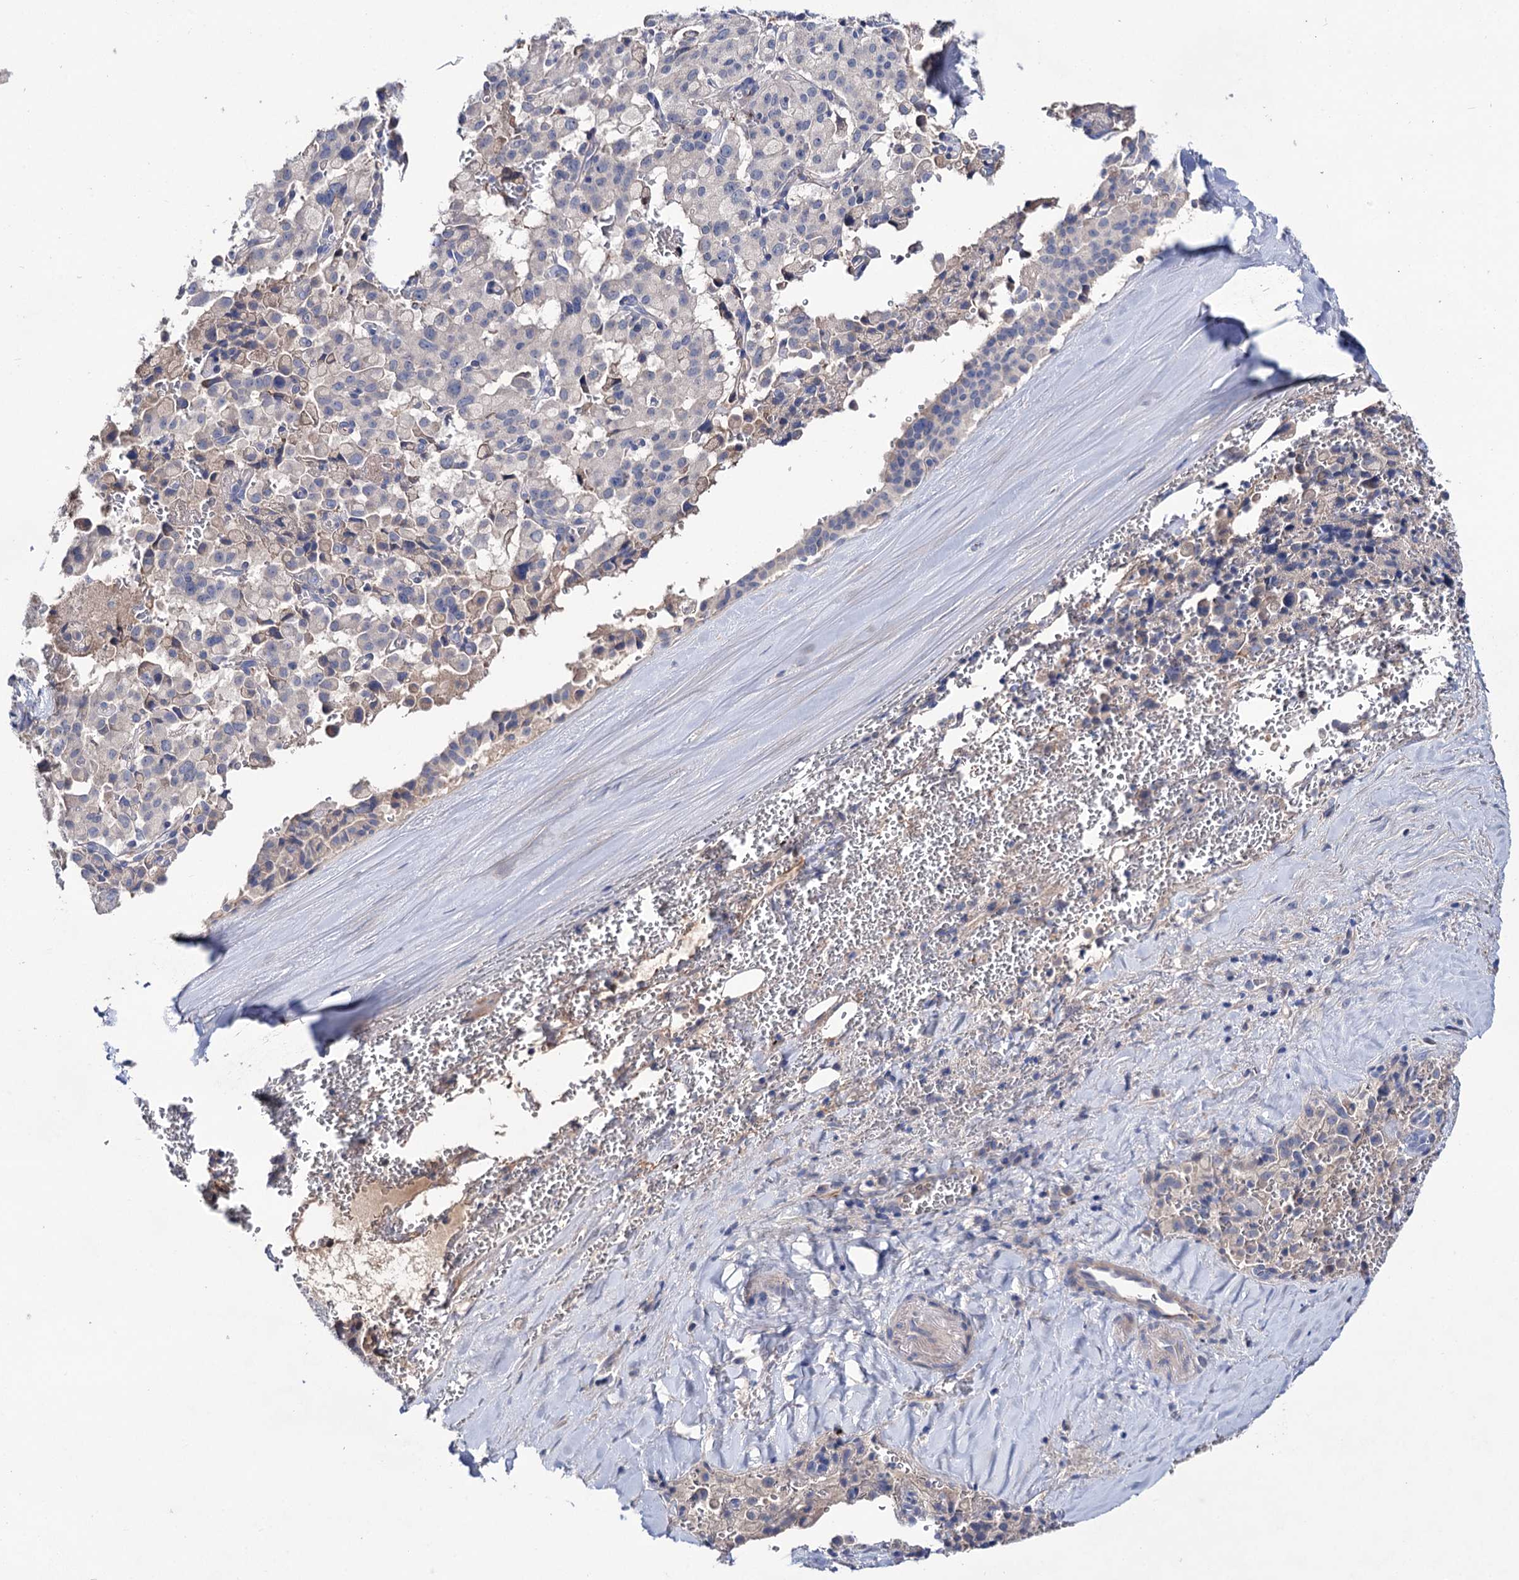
{"staining": {"intensity": "weak", "quantity": "<25%", "location": "cytoplasmic/membranous"}, "tissue": "pancreatic cancer", "cell_type": "Tumor cells", "image_type": "cancer", "snomed": [{"axis": "morphology", "description": "Adenocarcinoma, NOS"}, {"axis": "topography", "description": "Pancreas"}], "caption": "Tumor cells are negative for brown protein staining in pancreatic cancer (adenocarcinoma).", "gene": "PPP1R32", "patient": {"sex": "male", "age": 65}}